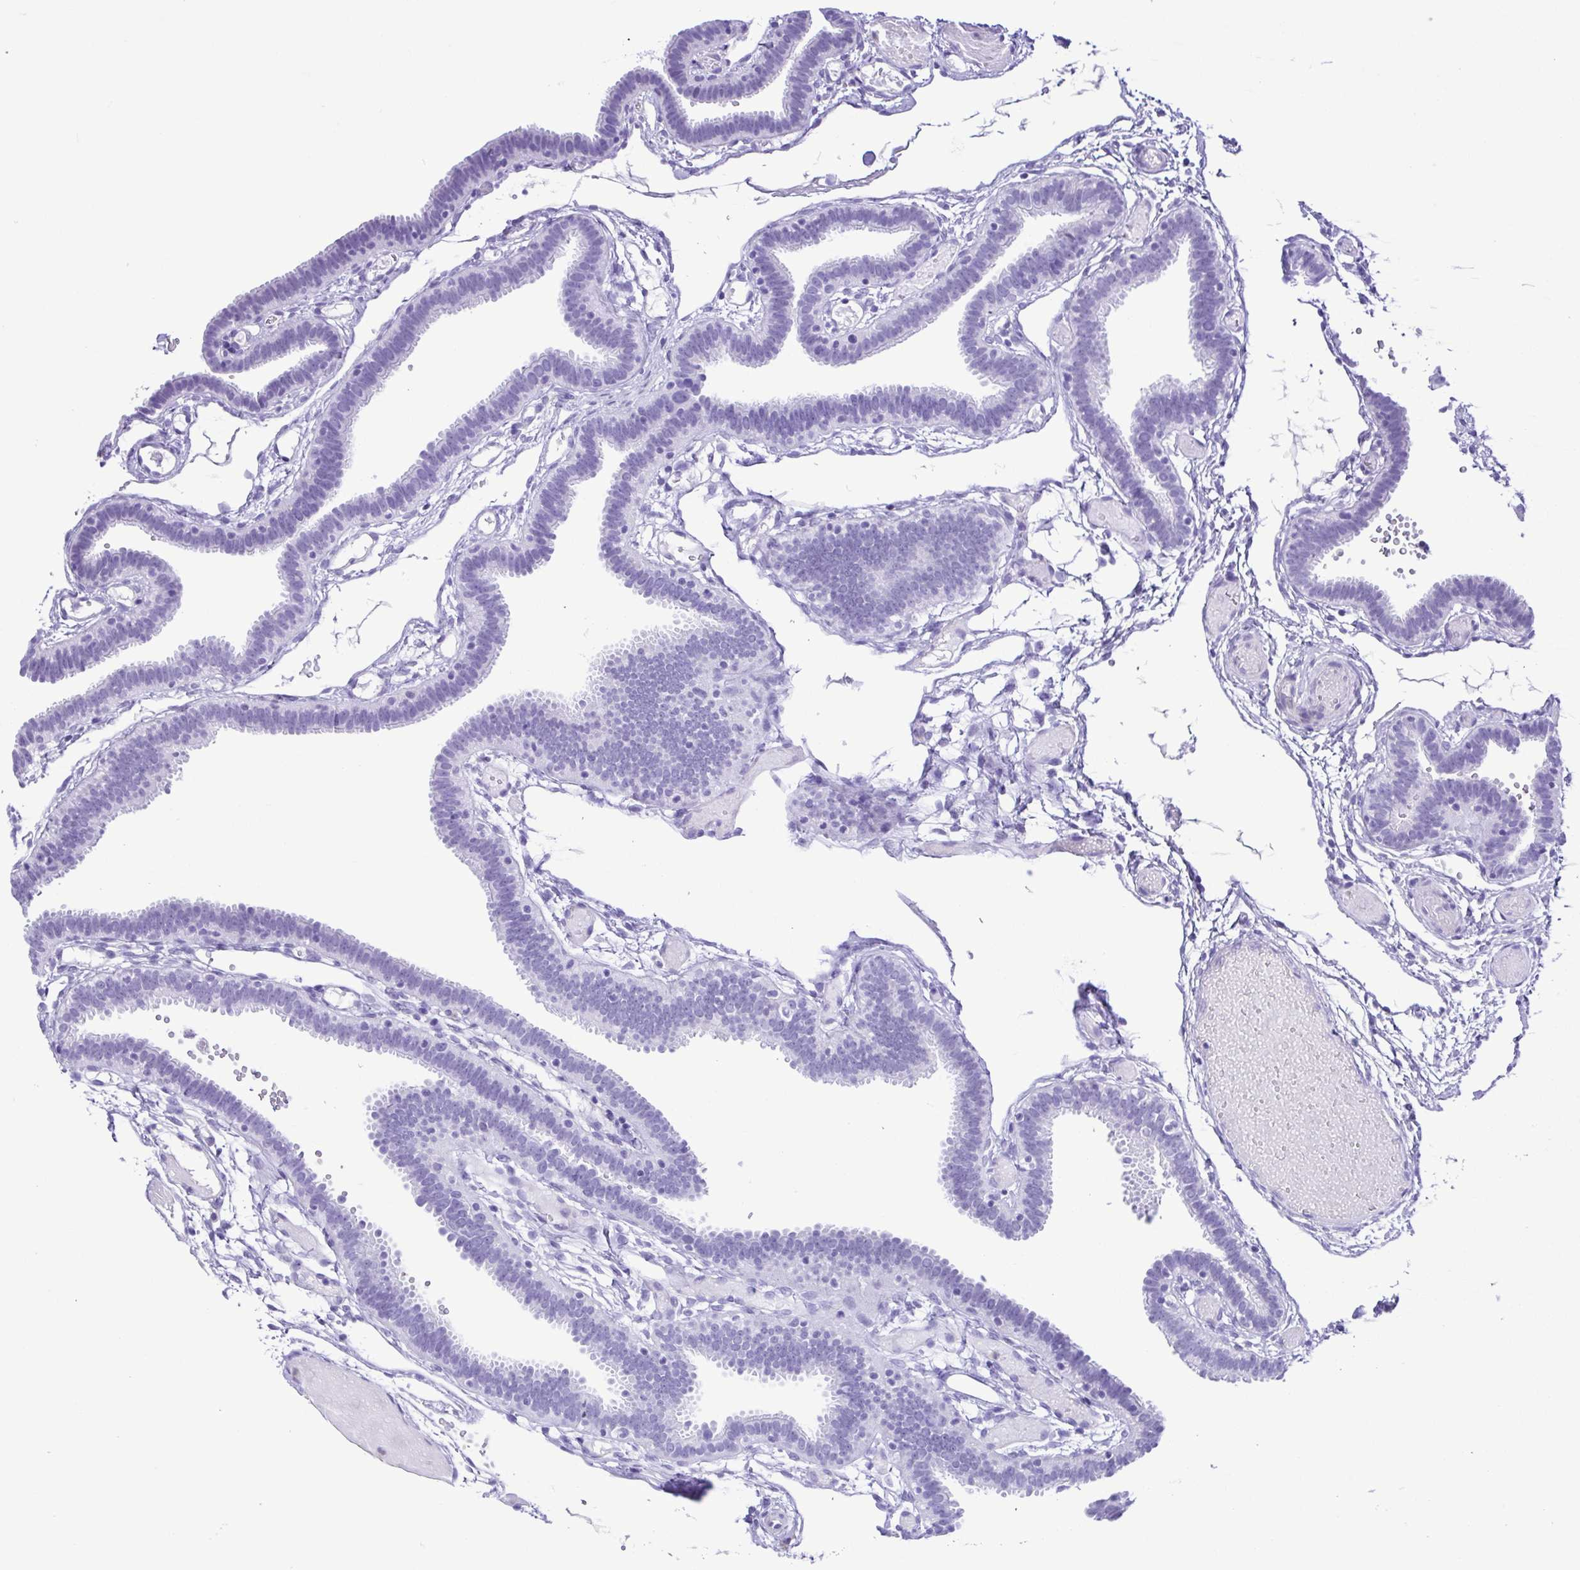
{"staining": {"intensity": "negative", "quantity": "none", "location": "none"}, "tissue": "fallopian tube", "cell_type": "Glandular cells", "image_type": "normal", "snomed": [{"axis": "morphology", "description": "Normal tissue, NOS"}, {"axis": "topography", "description": "Fallopian tube"}], "caption": "Immunohistochemistry (IHC) histopathology image of normal human fallopian tube stained for a protein (brown), which exhibits no staining in glandular cells.", "gene": "GPR17", "patient": {"sex": "female", "age": 37}}